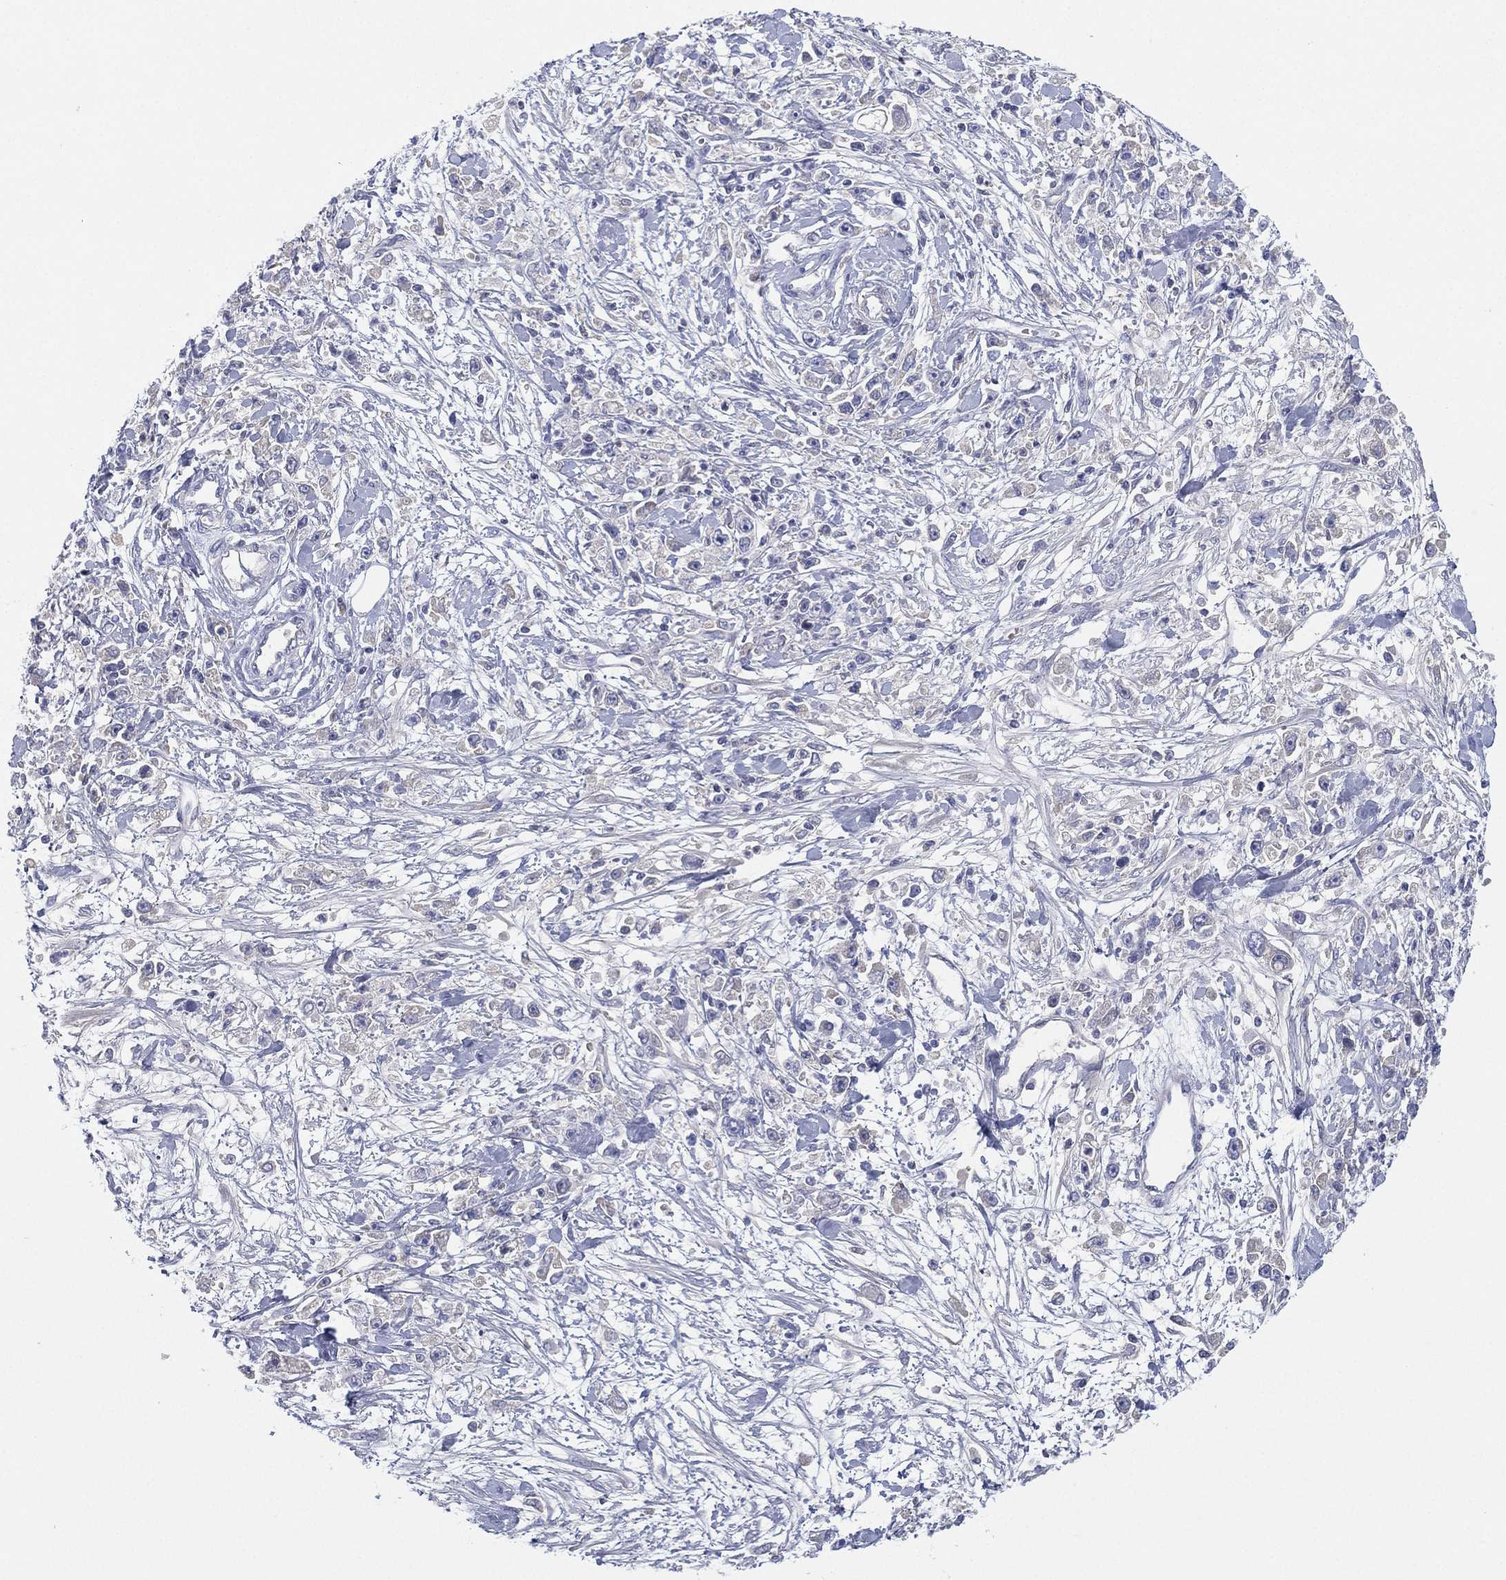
{"staining": {"intensity": "negative", "quantity": "none", "location": "none"}, "tissue": "stomach cancer", "cell_type": "Tumor cells", "image_type": "cancer", "snomed": [{"axis": "morphology", "description": "Adenocarcinoma, NOS"}, {"axis": "topography", "description": "Stomach"}], "caption": "Immunohistochemical staining of human adenocarcinoma (stomach) shows no significant positivity in tumor cells.", "gene": "CYP2D6", "patient": {"sex": "female", "age": 59}}